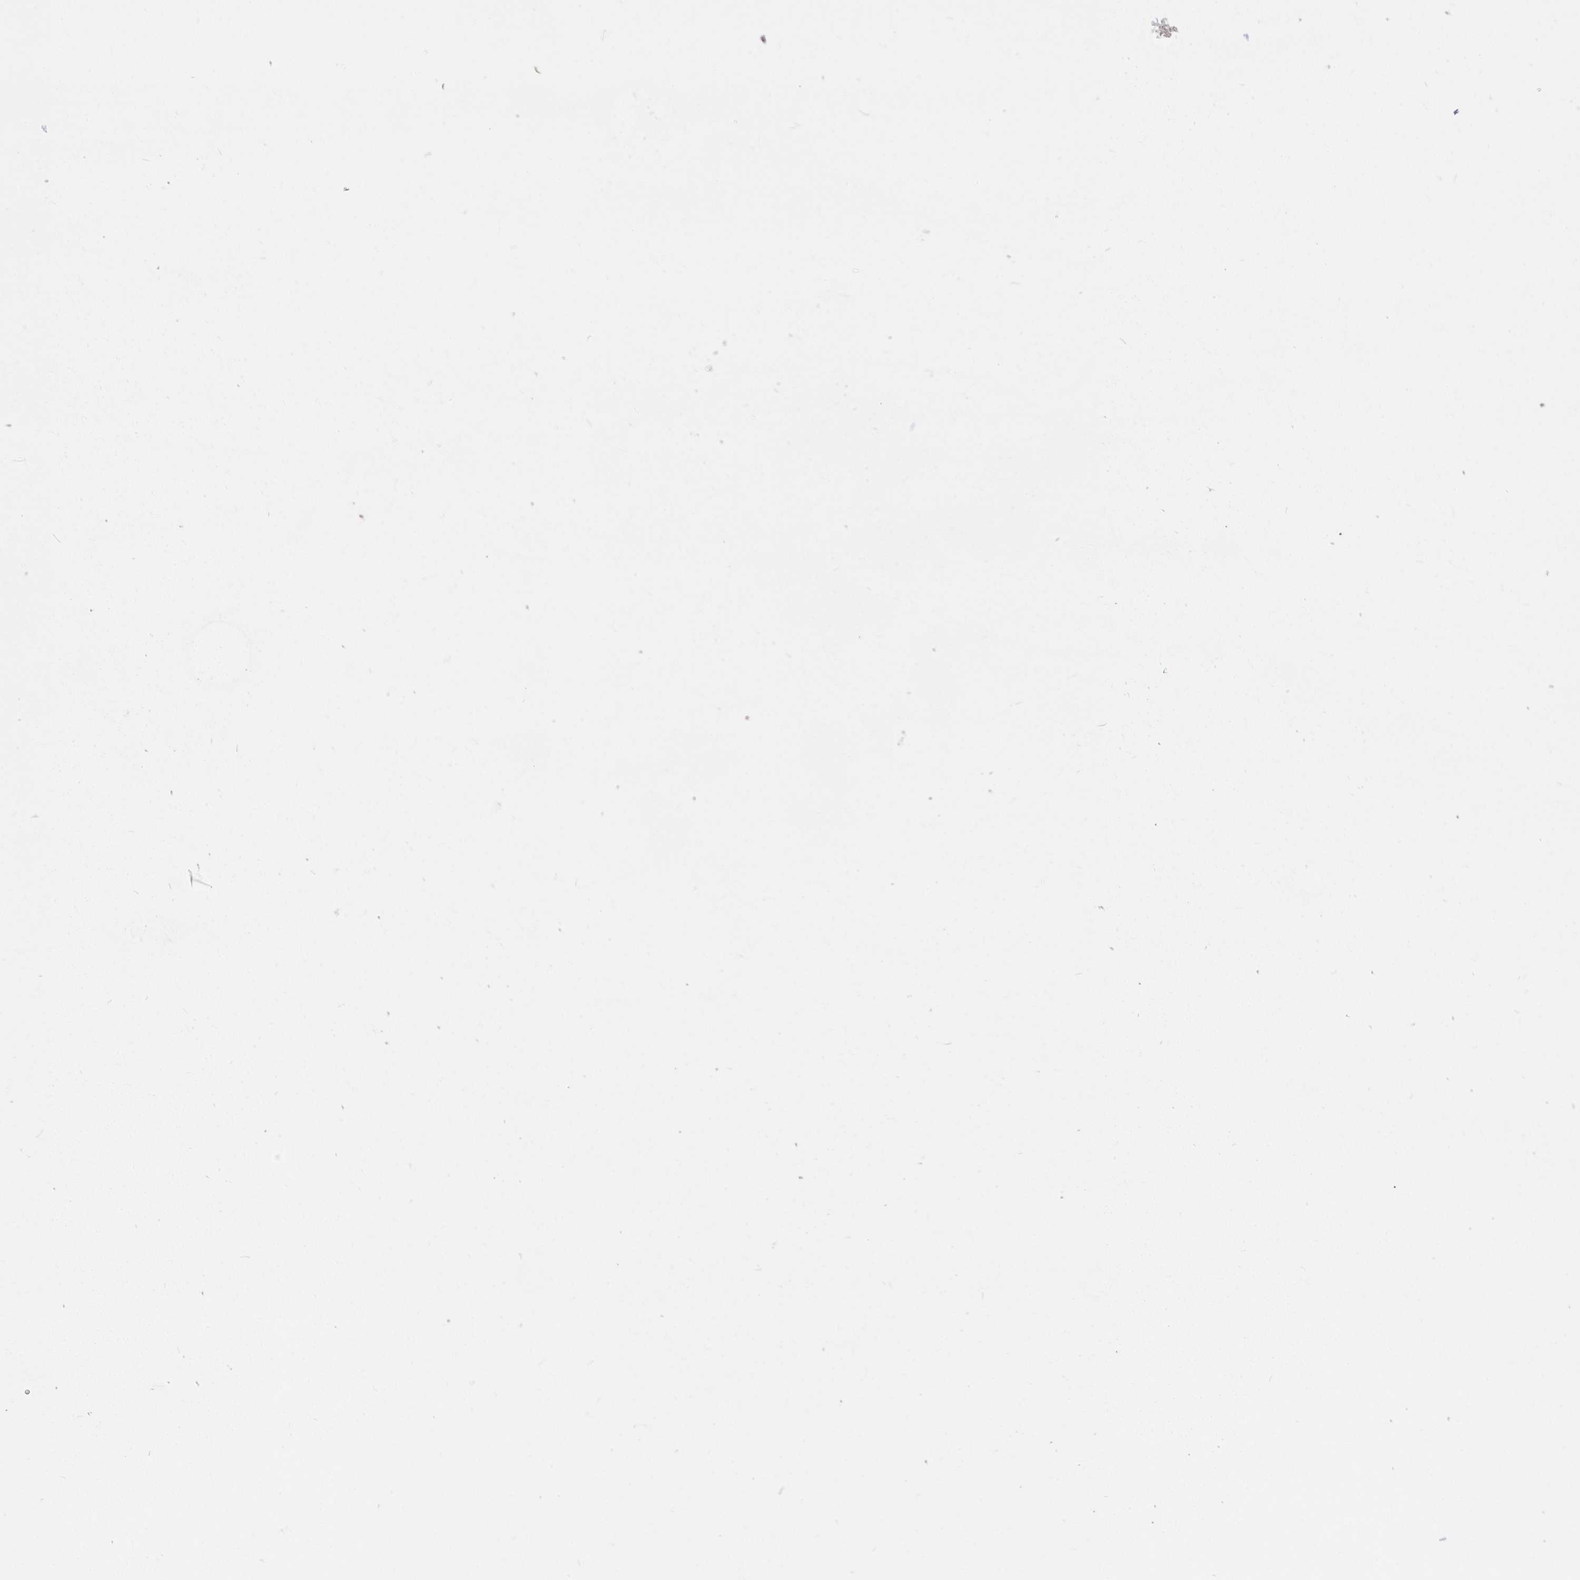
{"staining": {"intensity": "moderate", "quantity": ">75%", "location": "cytoplasmic/membranous"}, "tissue": "colorectal cancer", "cell_type": "Tumor cells", "image_type": "cancer", "snomed": [{"axis": "morphology", "description": "Adenocarcinoma, NOS"}, {"axis": "topography", "description": "Colon"}], "caption": "High-power microscopy captured an IHC micrograph of colorectal cancer, revealing moderate cytoplasmic/membranous staining in approximately >75% of tumor cells.", "gene": "PLCB3", "patient": {"sex": "female", "age": 43}}